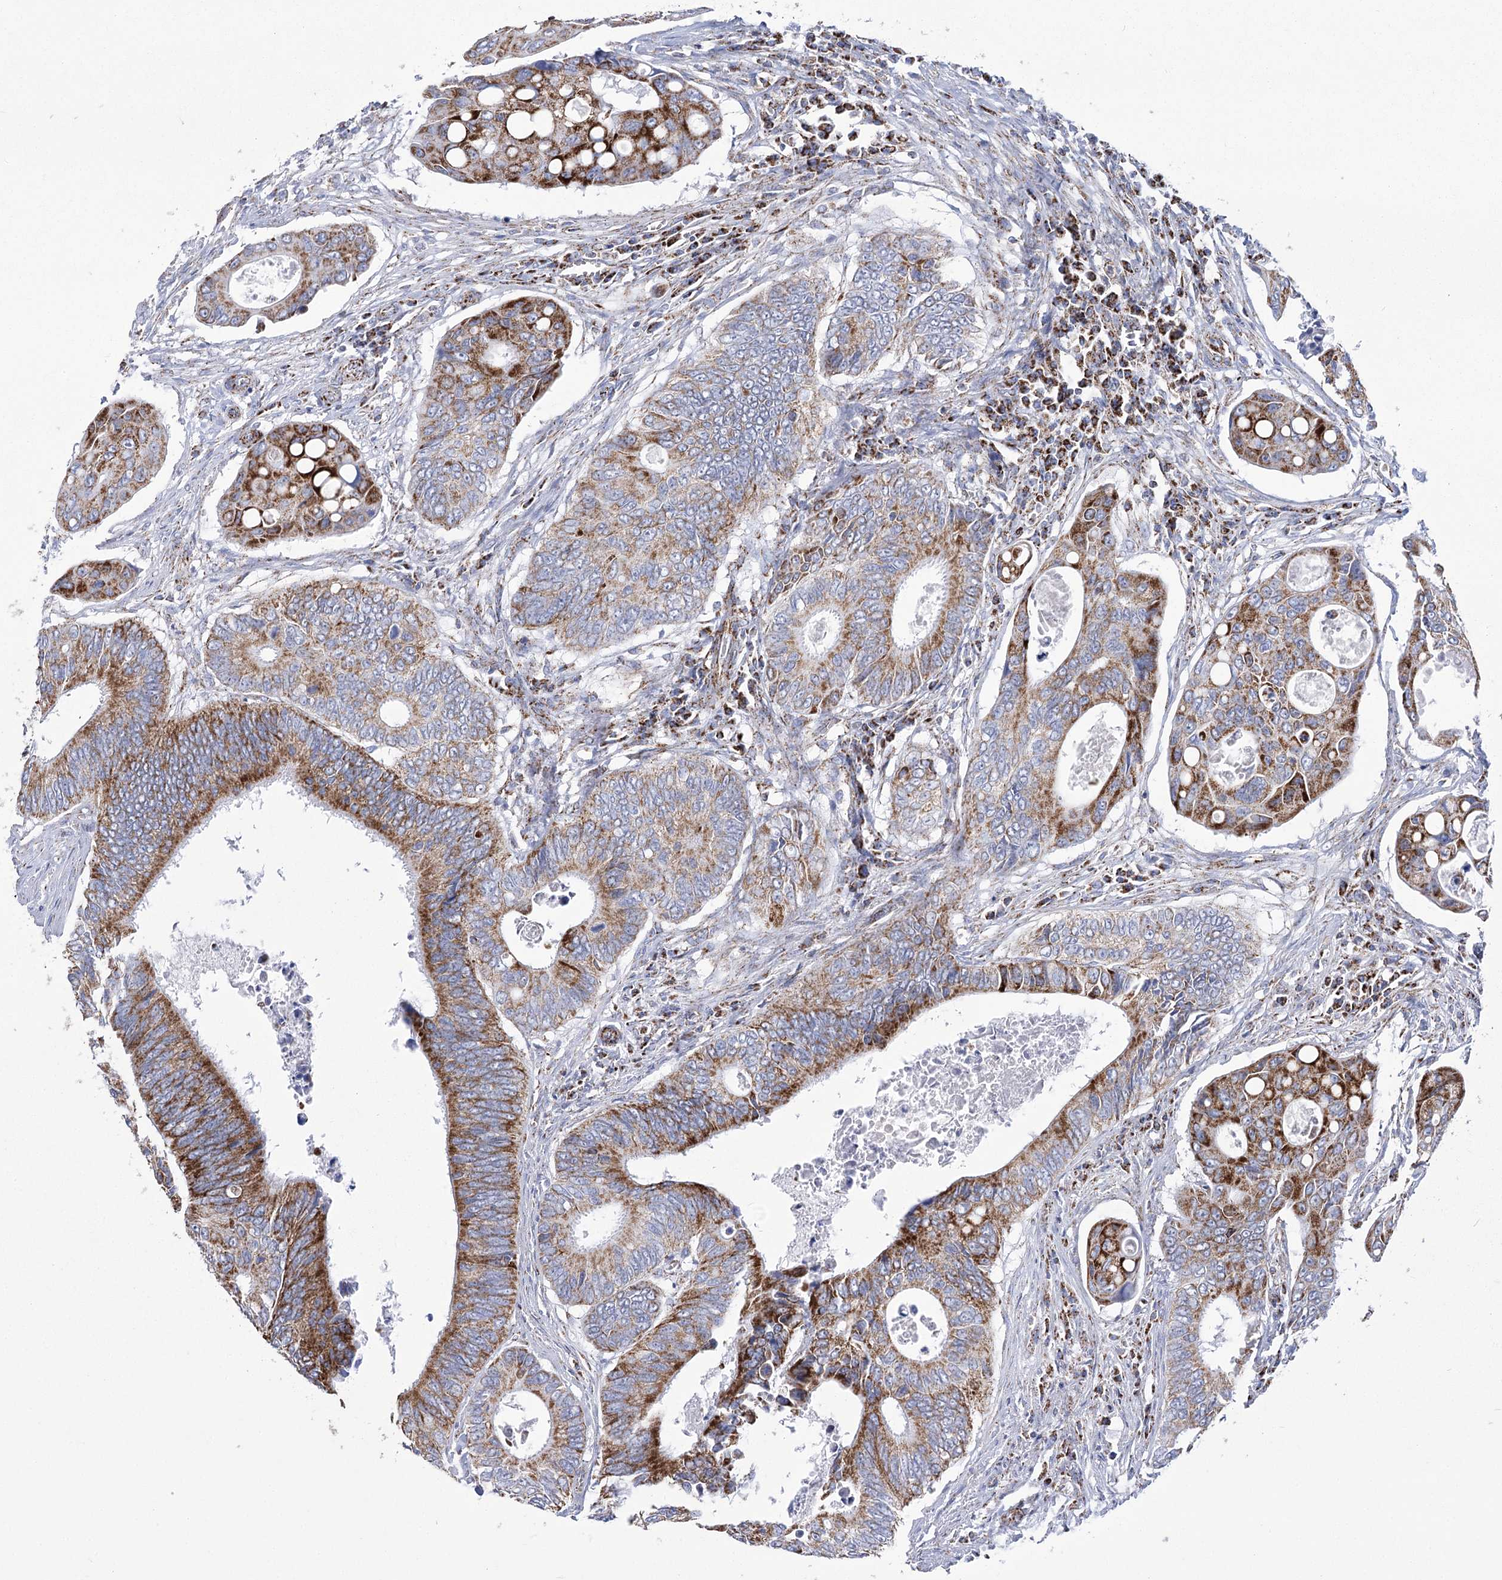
{"staining": {"intensity": "strong", "quantity": ">75%", "location": "cytoplasmic/membranous"}, "tissue": "colorectal cancer", "cell_type": "Tumor cells", "image_type": "cancer", "snomed": [{"axis": "morphology", "description": "Inflammation, NOS"}, {"axis": "morphology", "description": "Adenocarcinoma, NOS"}, {"axis": "topography", "description": "Colon"}], "caption": "A brown stain shows strong cytoplasmic/membranous positivity of a protein in colorectal cancer tumor cells.", "gene": "PDHB", "patient": {"sex": "male", "age": 72}}